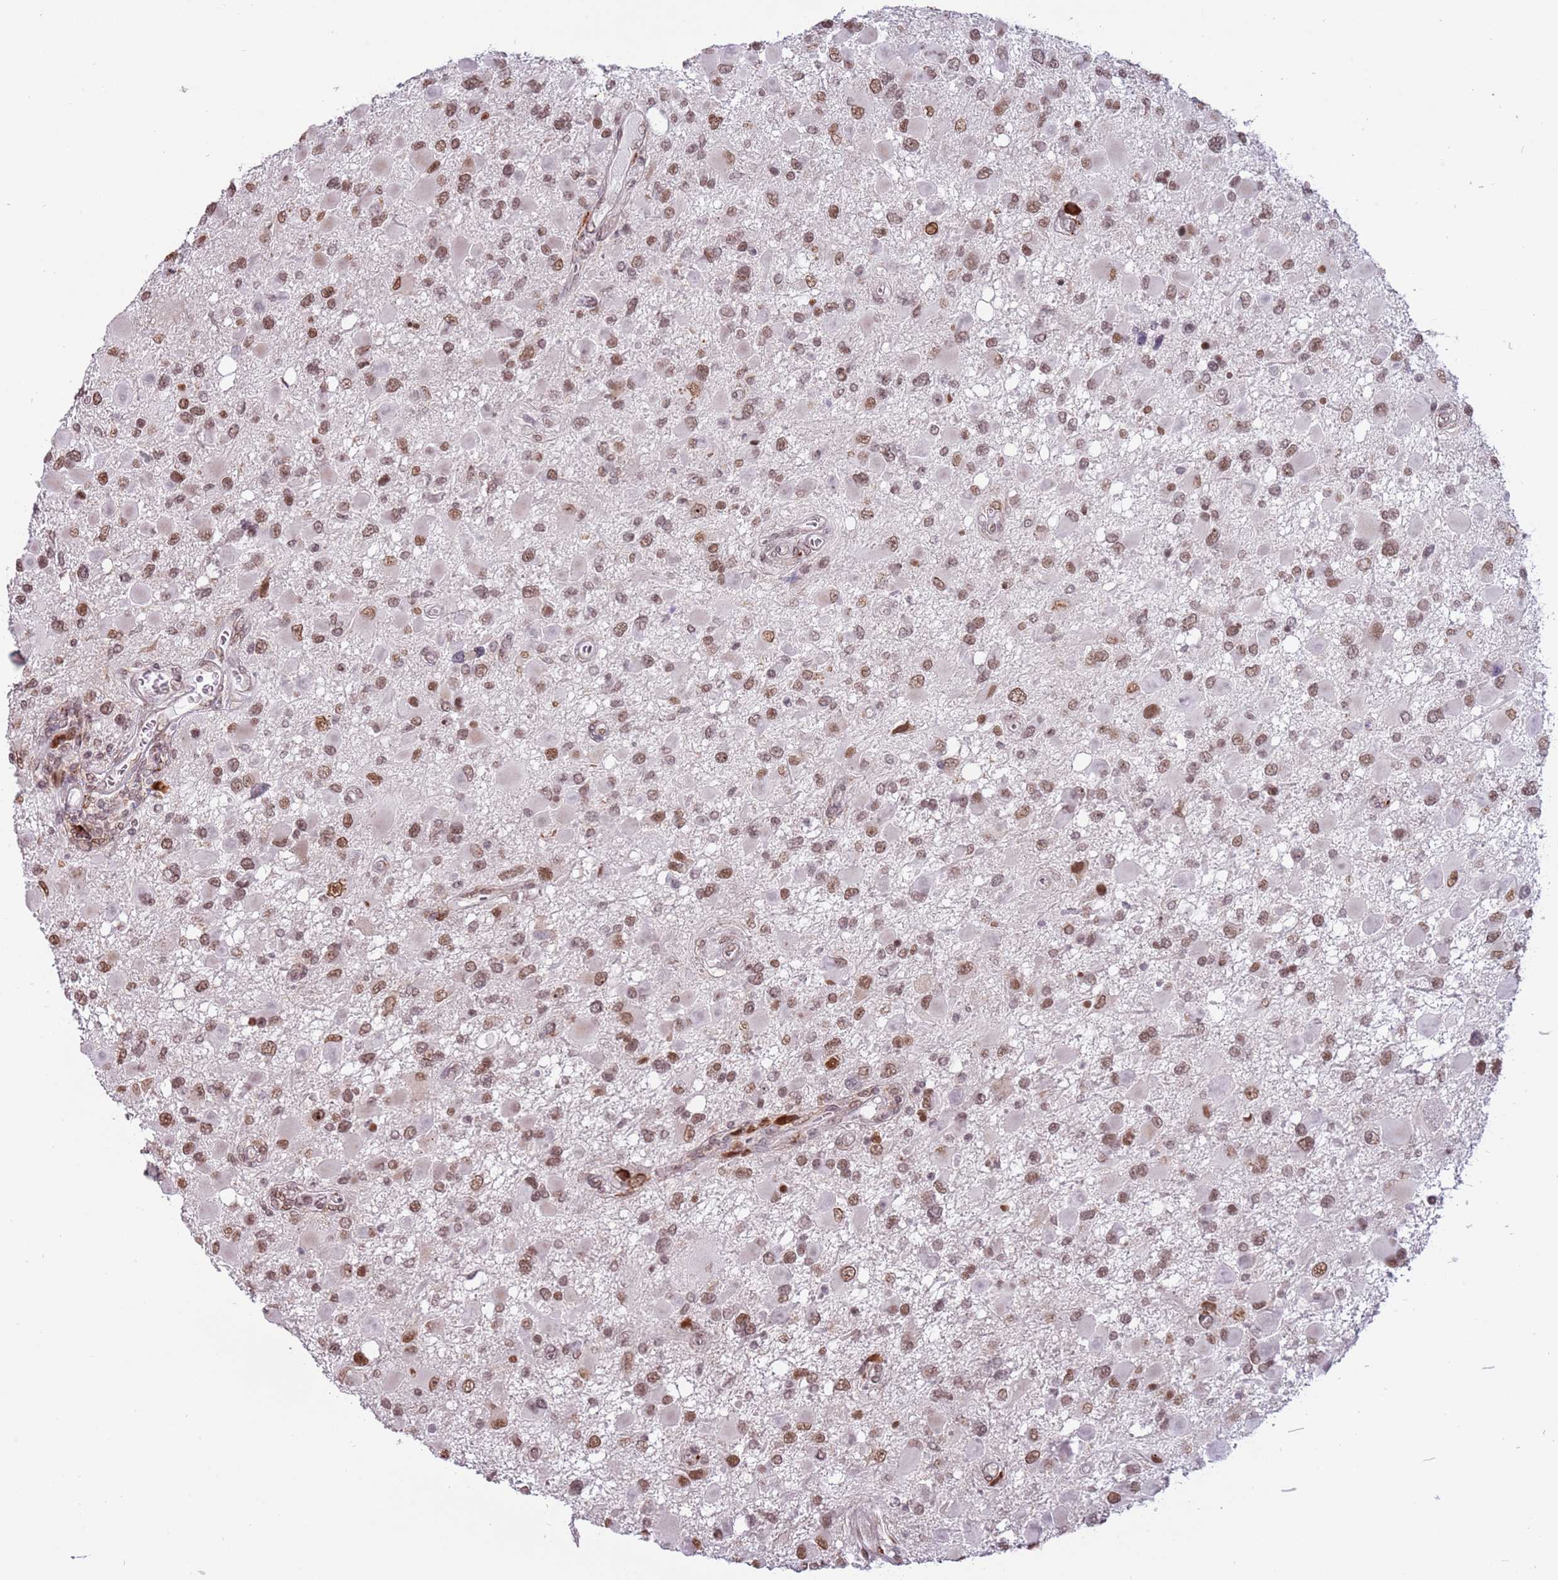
{"staining": {"intensity": "moderate", "quantity": ">75%", "location": "nuclear"}, "tissue": "glioma", "cell_type": "Tumor cells", "image_type": "cancer", "snomed": [{"axis": "morphology", "description": "Glioma, malignant, High grade"}, {"axis": "topography", "description": "Brain"}], "caption": "A high-resolution histopathology image shows IHC staining of malignant glioma (high-grade), which shows moderate nuclear staining in about >75% of tumor cells.", "gene": "BARD1", "patient": {"sex": "male", "age": 53}}